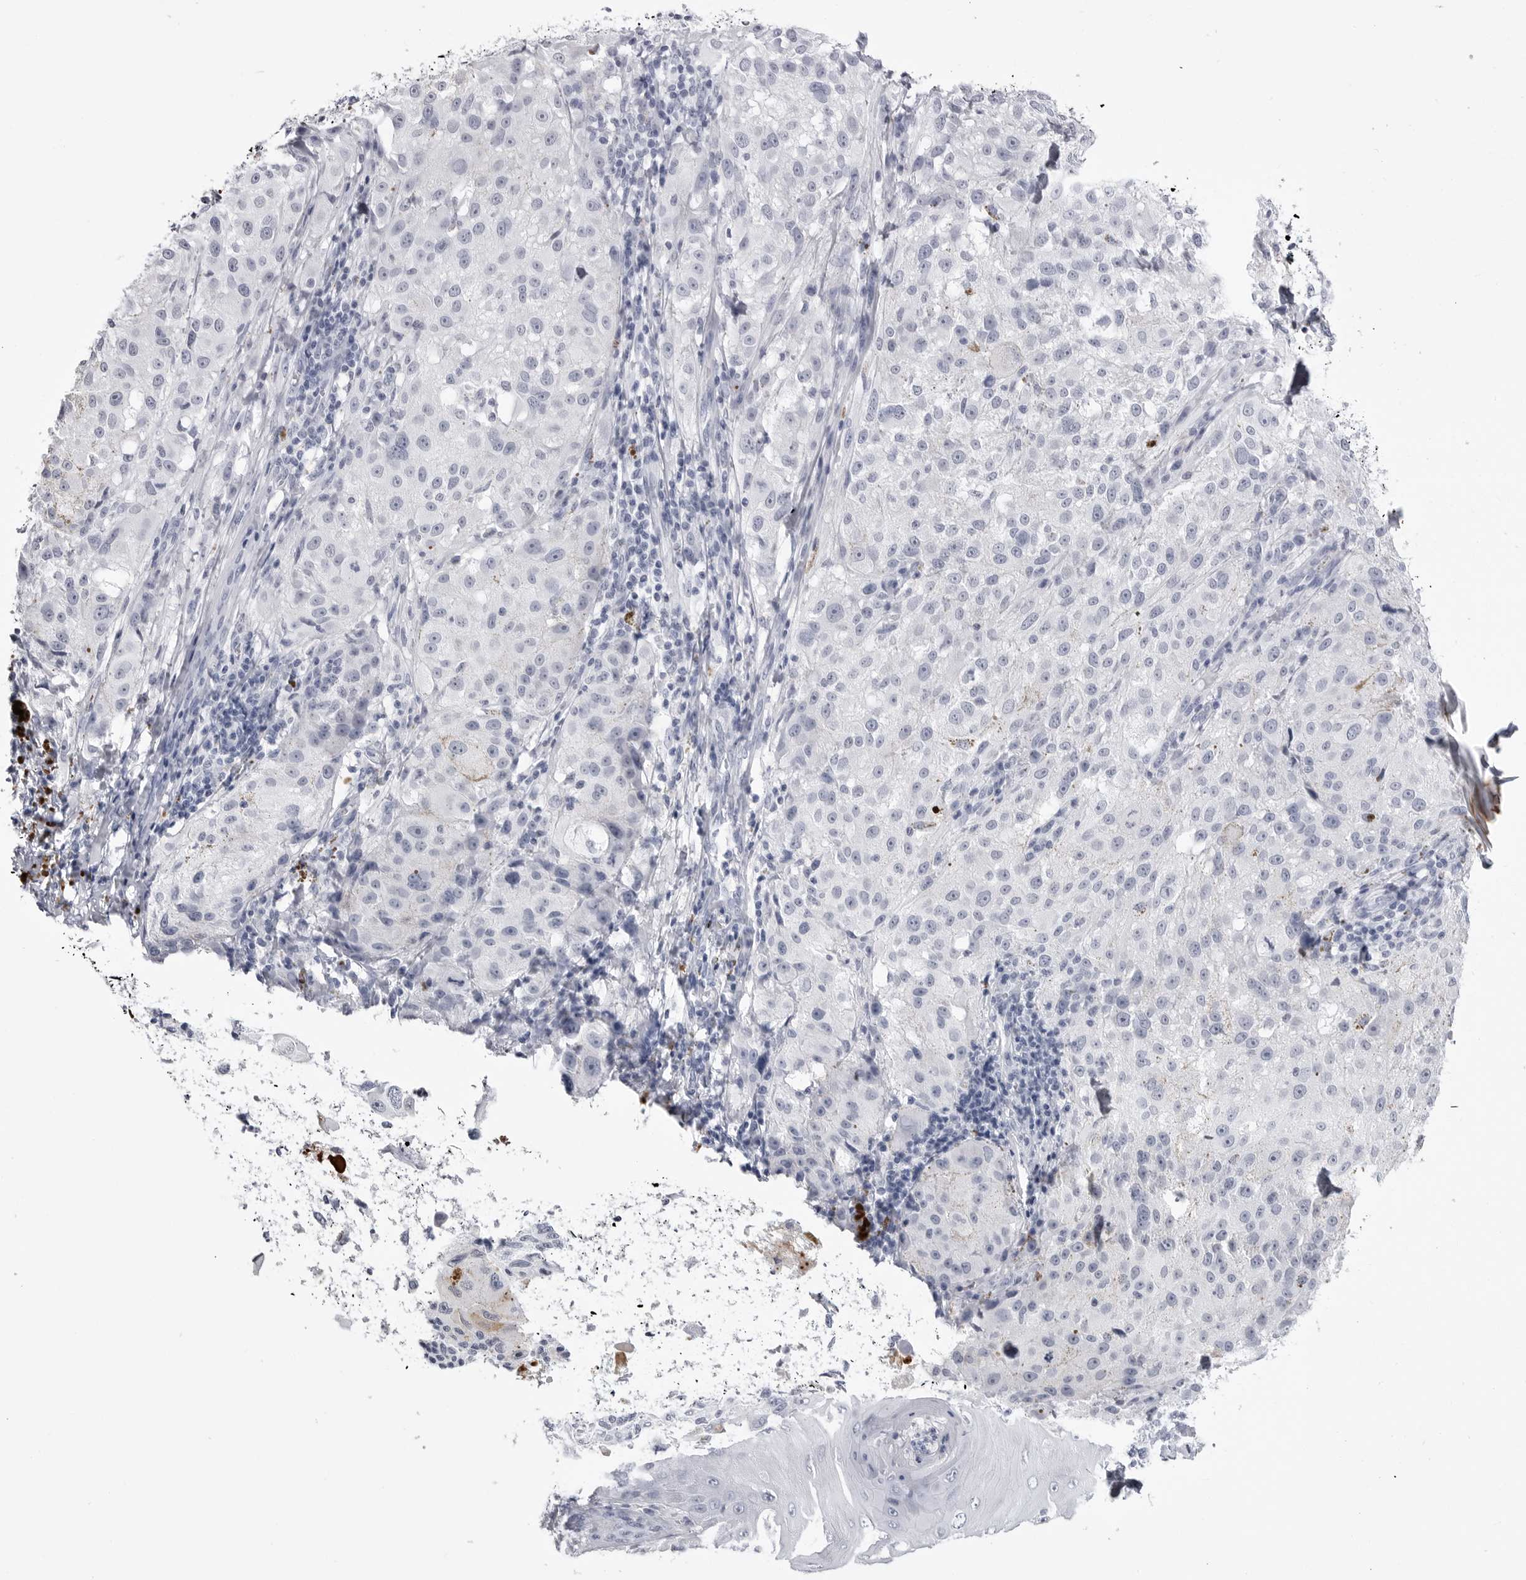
{"staining": {"intensity": "negative", "quantity": "none", "location": "none"}, "tissue": "melanoma", "cell_type": "Tumor cells", "image_type": "cancer", "snomed": [{"axis": "morphology", "description": "Malignant melanoma, NOS"}, {"axis": "topography", "description": "Skin"}], "caption": "Immunohistochemical staining of malignant melanoma demonstrates no significant positivity in tumor cells.", "gene": "COL26A1", "patient": {"sex": "female", "age": 73}}